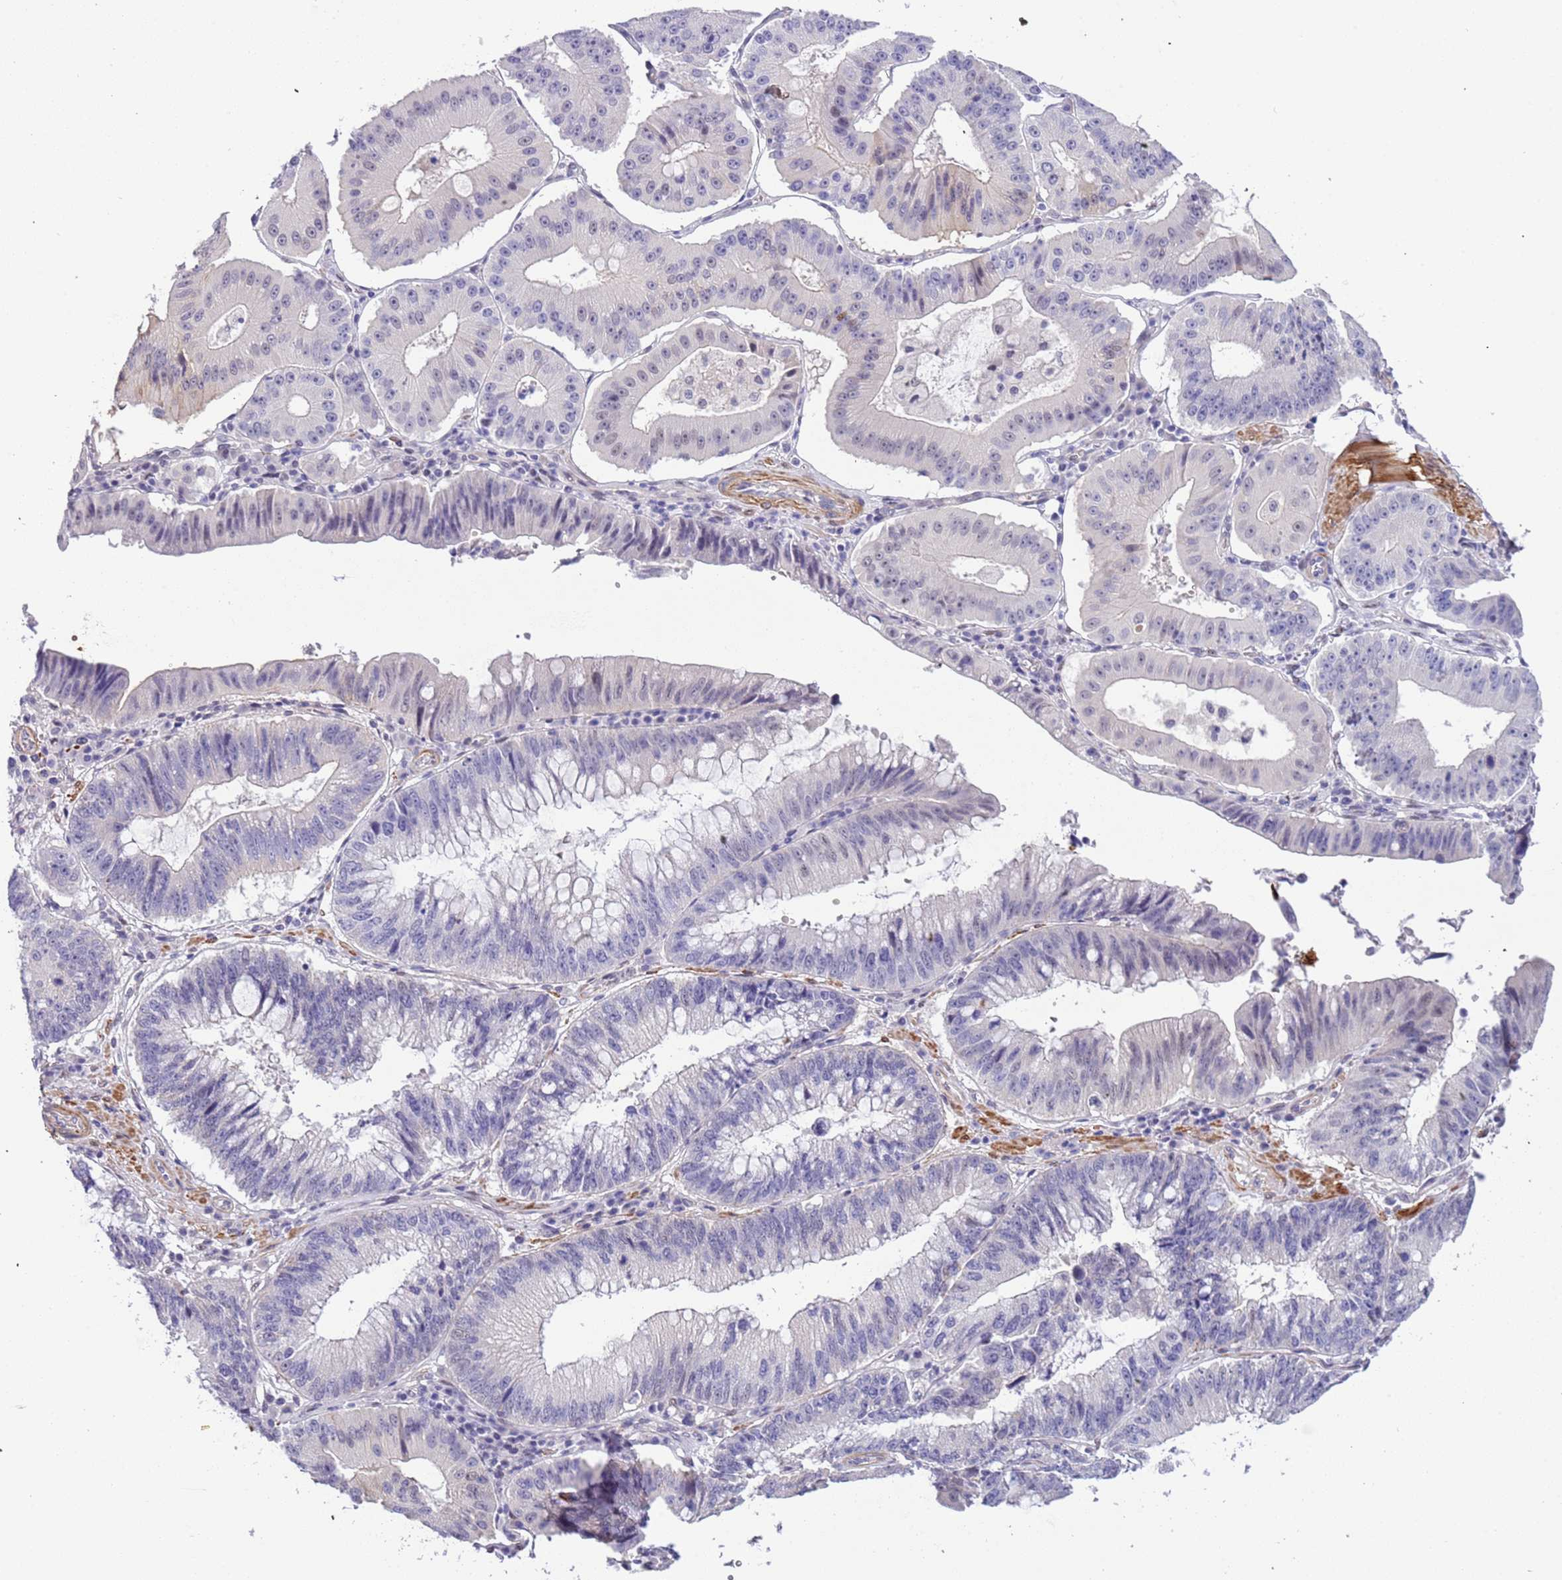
{"staining": {"intensity": "negative", "quantity": "none", "location": "none"}, "tissue": "stomach cancer", "cell_type": "Tumor cells", "image_type": "cancer", "snomed": [{"axis": "morphology", "description": "Adenocarcinoma, NOS"}, {"axis": "topography", "description": "Stomach"}], "caption": "Adenocarcinoma (stomach) was stained to show a protein in brown. There is no significant positivity in tumor cells.", "gene": "PLEKHH1", "patient": {"sex": "male", "age": 59}}